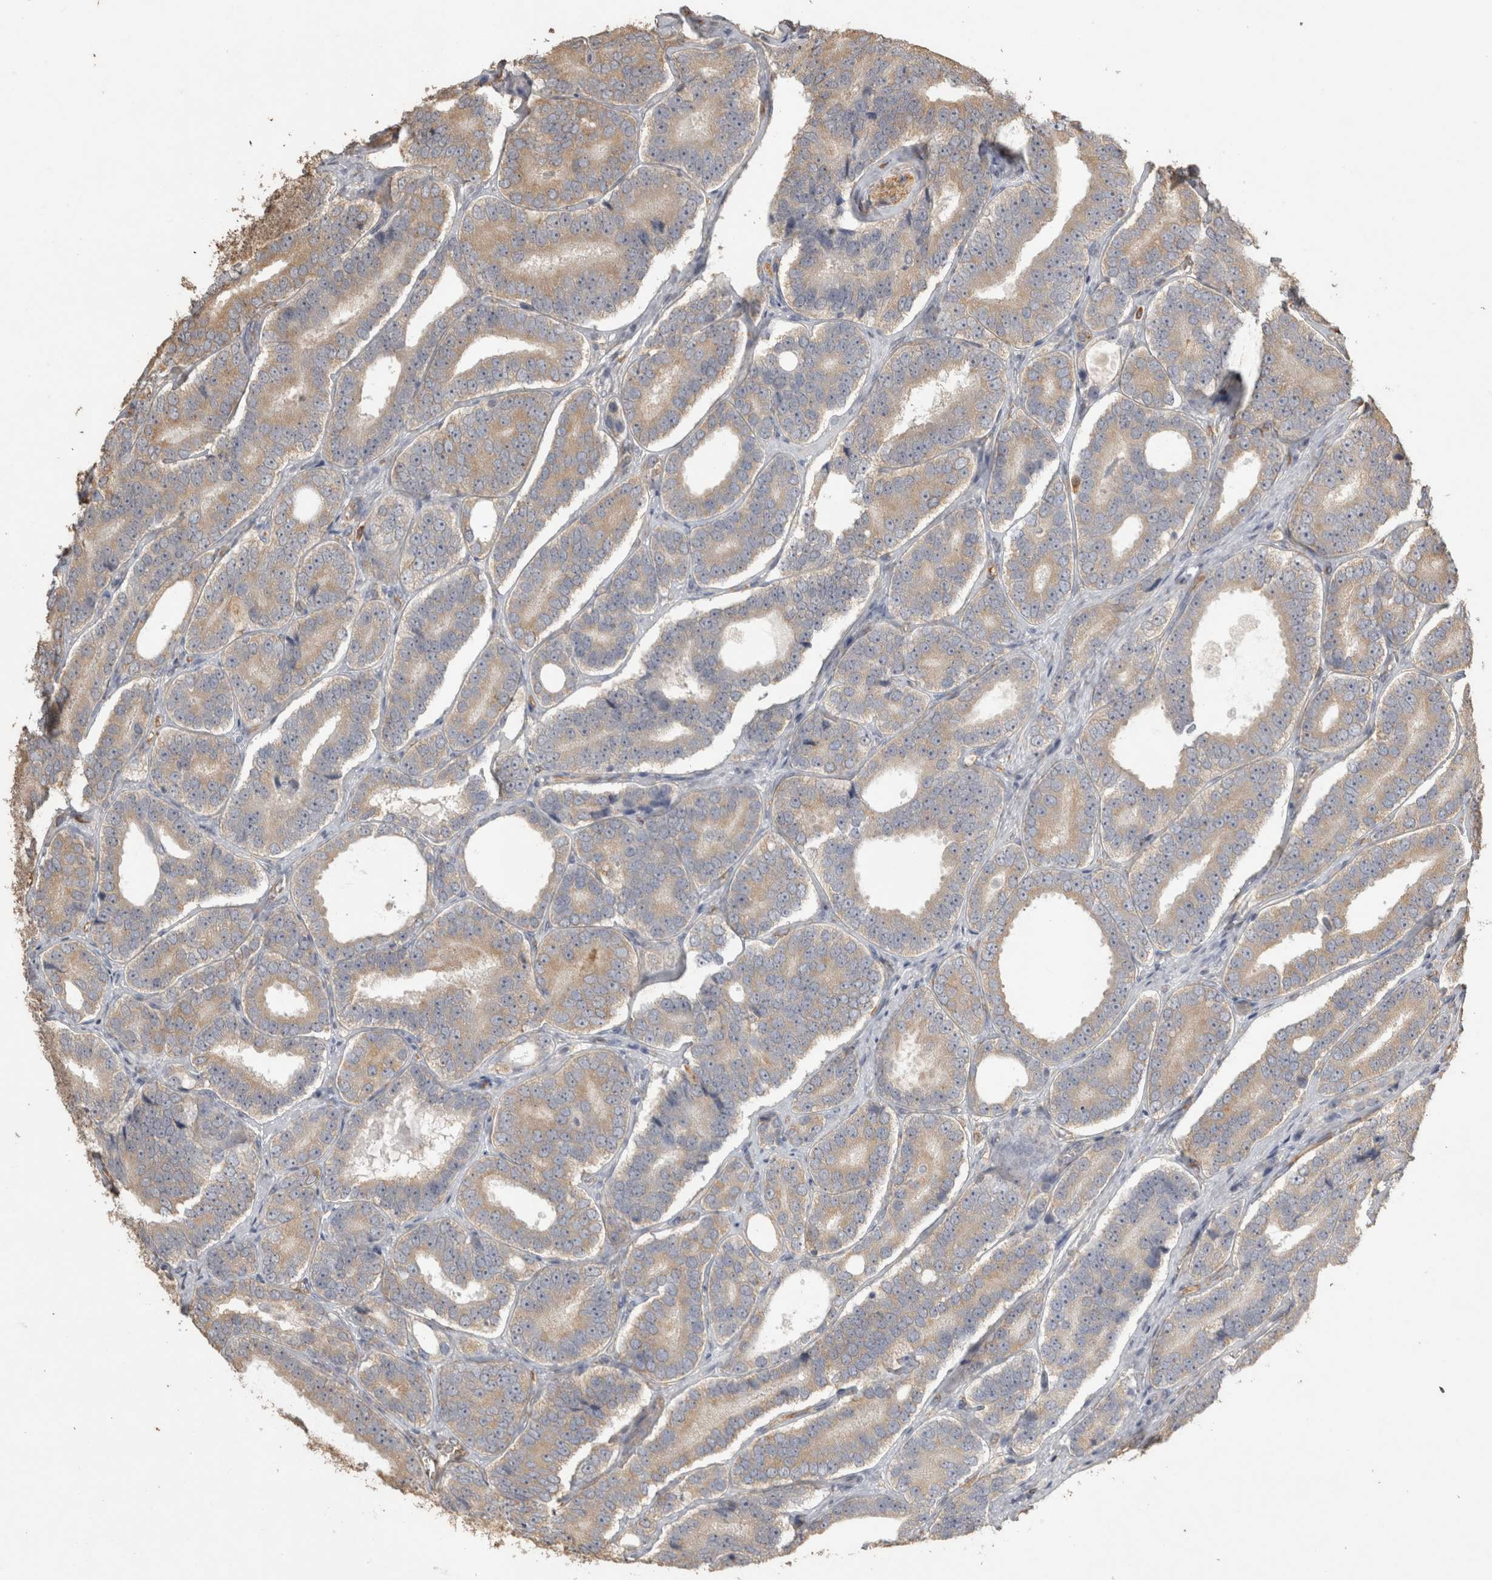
{"staining": {"intensity": "weak", "quantity": ">75%", "location": "cytoplasmic/membranous"}, "tissue": "prostate cancer", "cell_type": "Tumor cells", "image_type": "cancer", "snomed": [{"axis": "morphology", "description": "Adenocarcinoma, High grade"}, {"axis": "topography", "description": "Prostate"}], "caption": "The photomicrograph displays staining of prostate high-grade adenocarcinoma, revealing weak cytoplasmic/membranous protein positivity (brown color) within tumor cells.", "gene": "REPS2", "patient": {"sex": "male", "age": 56}}